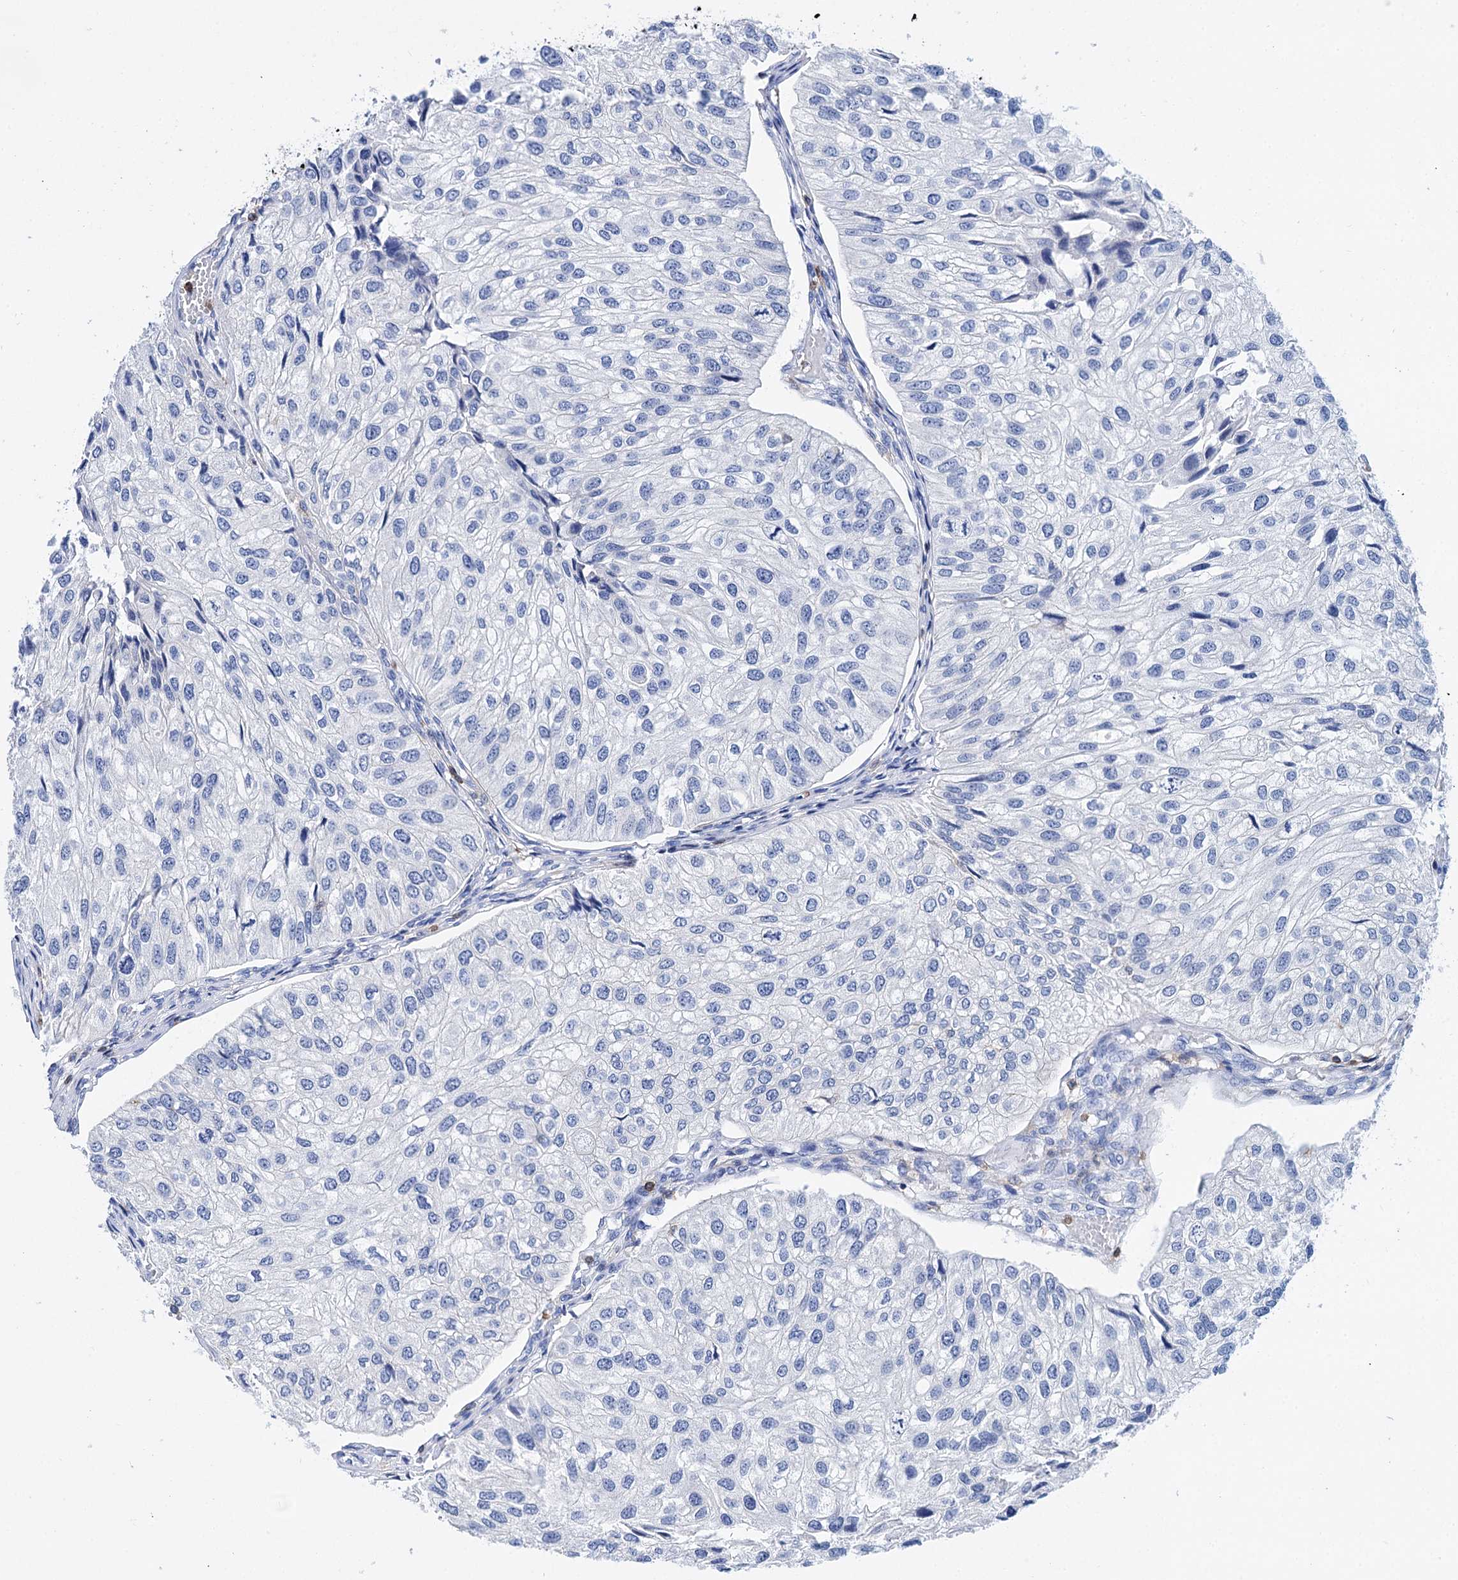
{"staining": {"intensity": "negative", "quantity": "none", "location": "none"}, "tissue": "urothelial cancer", "cell_type": "Tumor cells", "image_type": "cancer", "snomed": [{"axis": "morphology", "description": "Urothelial carcinoma, Low grade"}, {"axis": "topography", "description": "Urinary bladder"}], "caption": "High magnification brightfield microscopy of urothelial carcinoma (low-grade) stained with DAB (brown) and counterstained with hematoxylin (blue): tumor cells show no significant positivity.", "gene": "DEF6", "patient": {"sex": "female", "age": 89}}